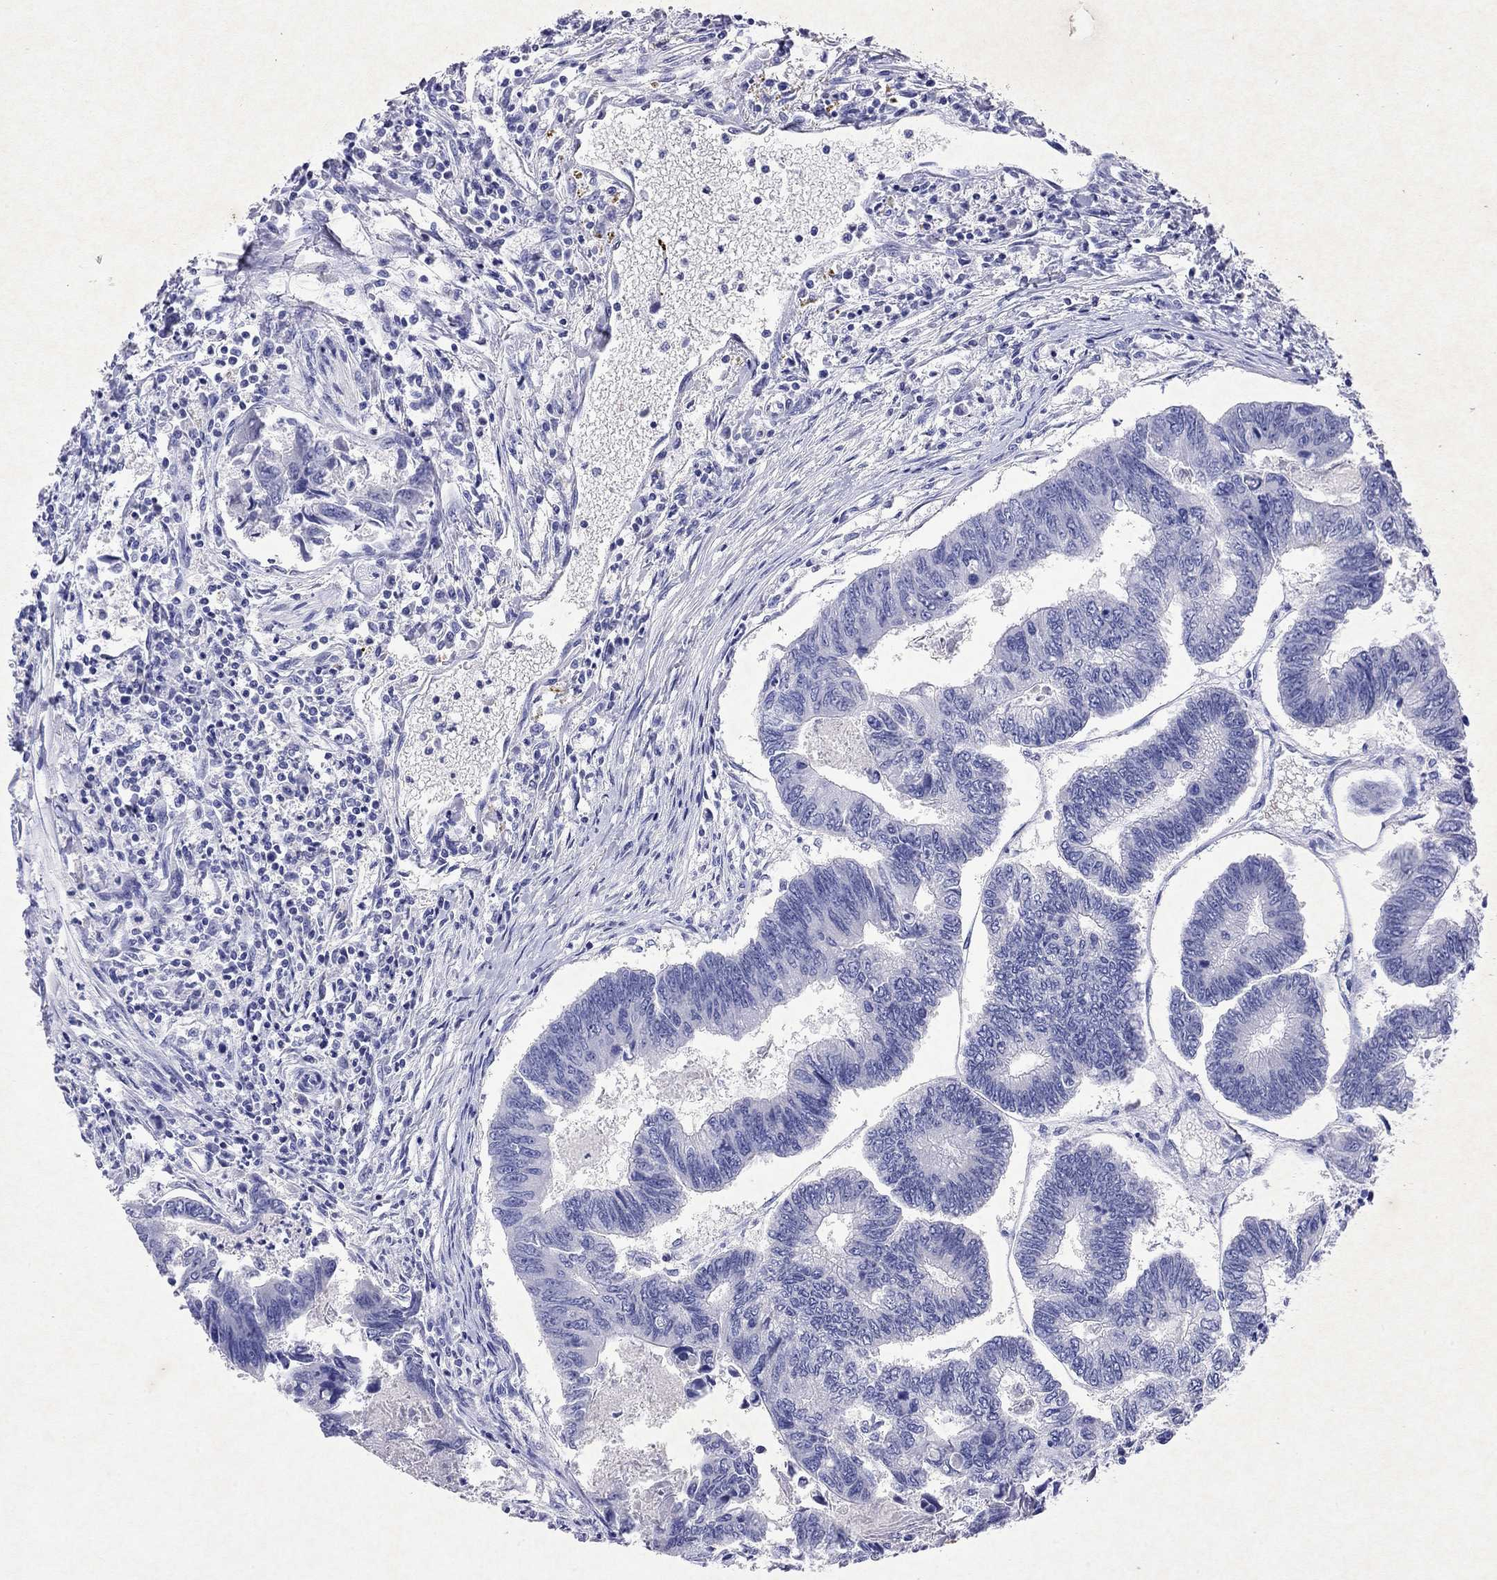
{"staining": {"intensity": "negative", "quantity": "none", "location": "none"}, "tissue": "colorectal cancer", "cell_type": "Tumor cells", "image_type": "cancer", "snomed": [{"axis": "morphology", "description": "Adenocarcinoma, NOS"}, {"axis": "topography", "description": "Colon"}], "caption": "Protein analysis of colorectal cancer (adenocarcinoma) shows no significant positivity in tumor cells. (Brightfield microscopy of DAB (3,3'-diaminobenzidine) immunohistochemistry (IHC) at high magnification).", "gene": "ARMC12", "patient": {"sex": "female", "age": 65}}